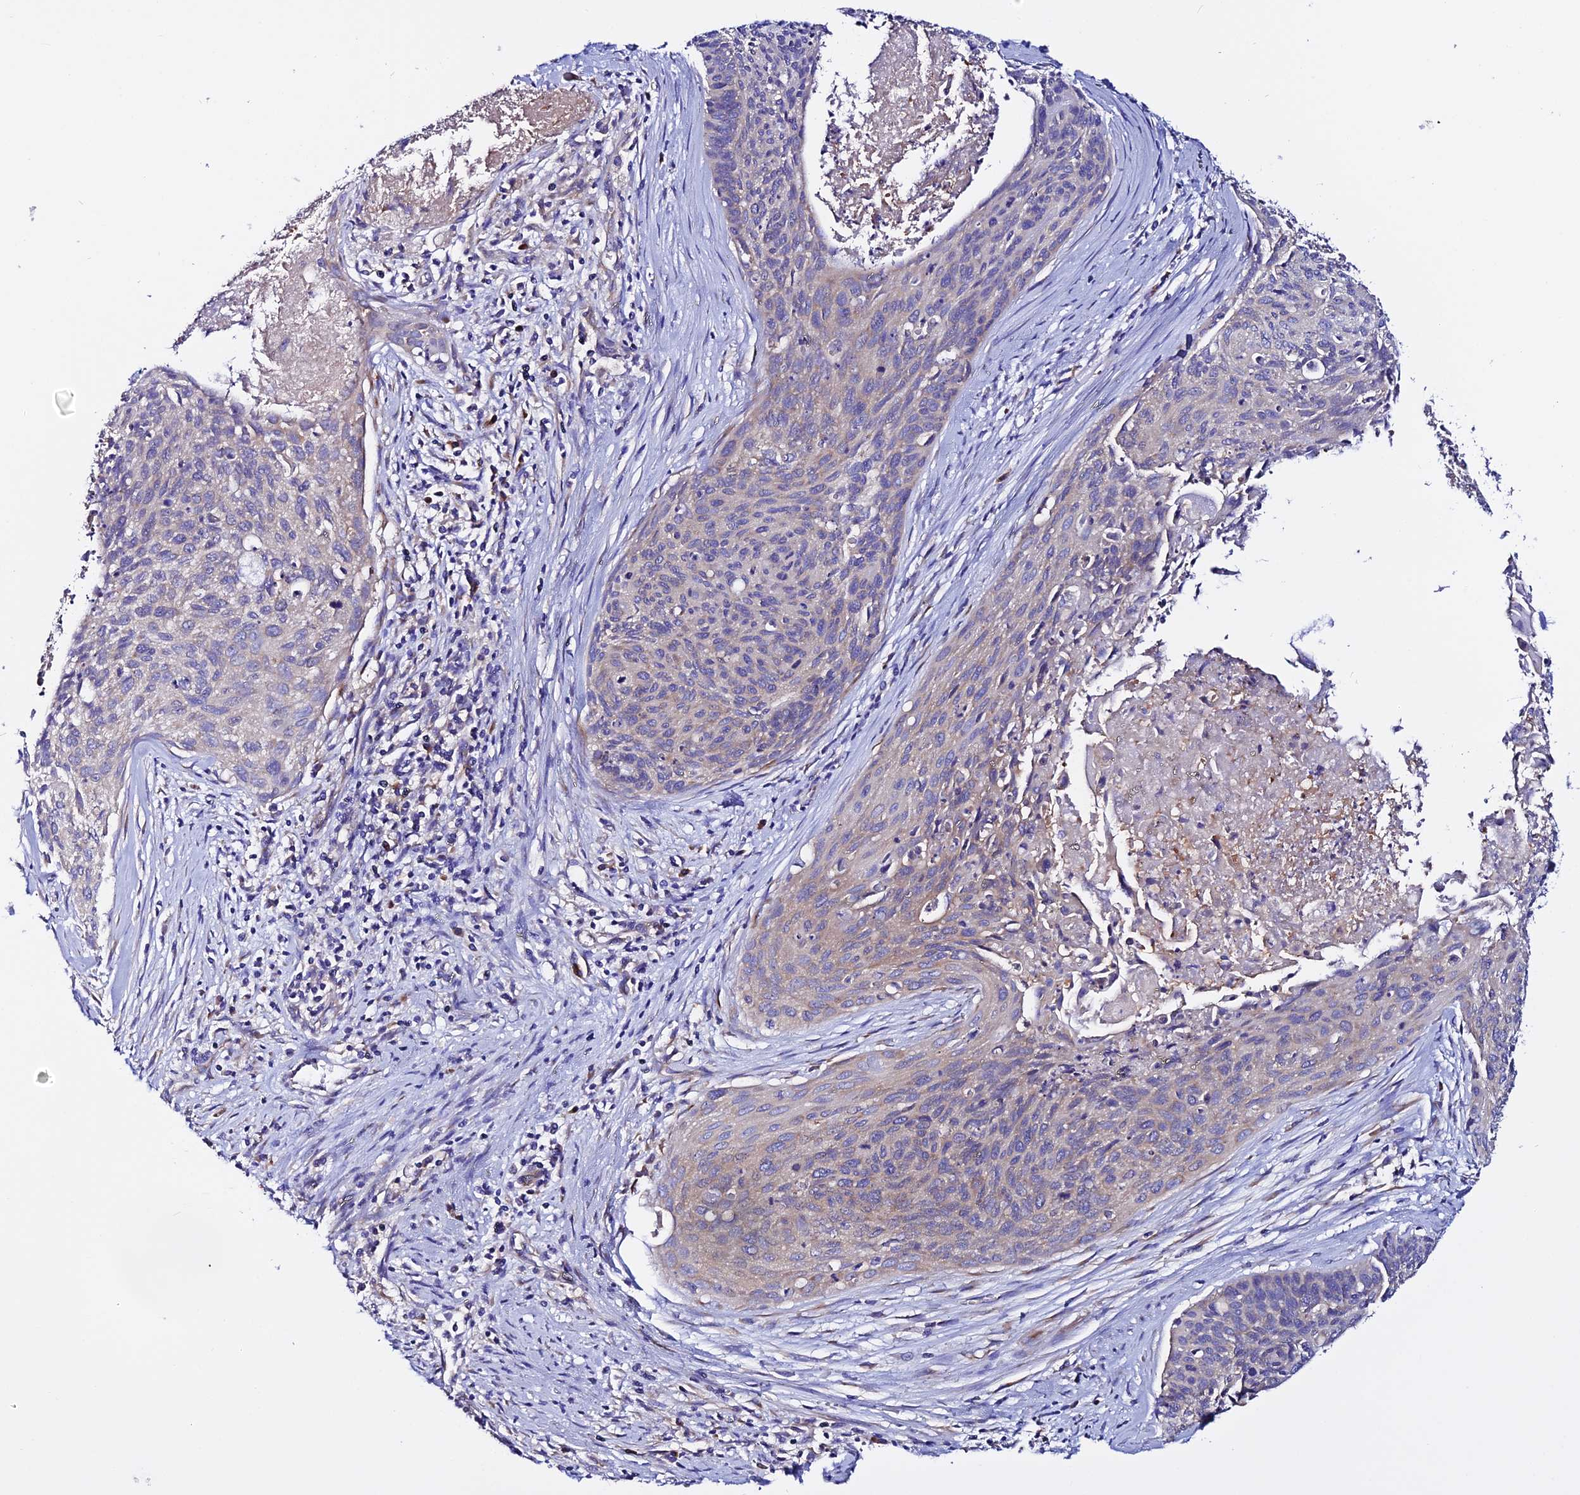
{"staining": {"intensity": "weak", "quantity": "<25%", "location": "cytoplasmic/membranous"}, "tissue": "cervical cancer", "cell_type": "Tumor cells", "image_type": "cancer", "snomed": [{"axis": "morphology", "description": "Squamous cell carcinoma, NOS"}, {"axis": "topography", "description": "Cervix"}], "caption": "This photomicrograph is of squamous cell carcinoma (cervical) stained with immunohistochemistry (IHC) to label a protein in brown with the nuclei are counter-stained blue. There is no expression in tumor cells.", "gene": "EEF1G", "patient": {"sex": "female", "age": 55}}